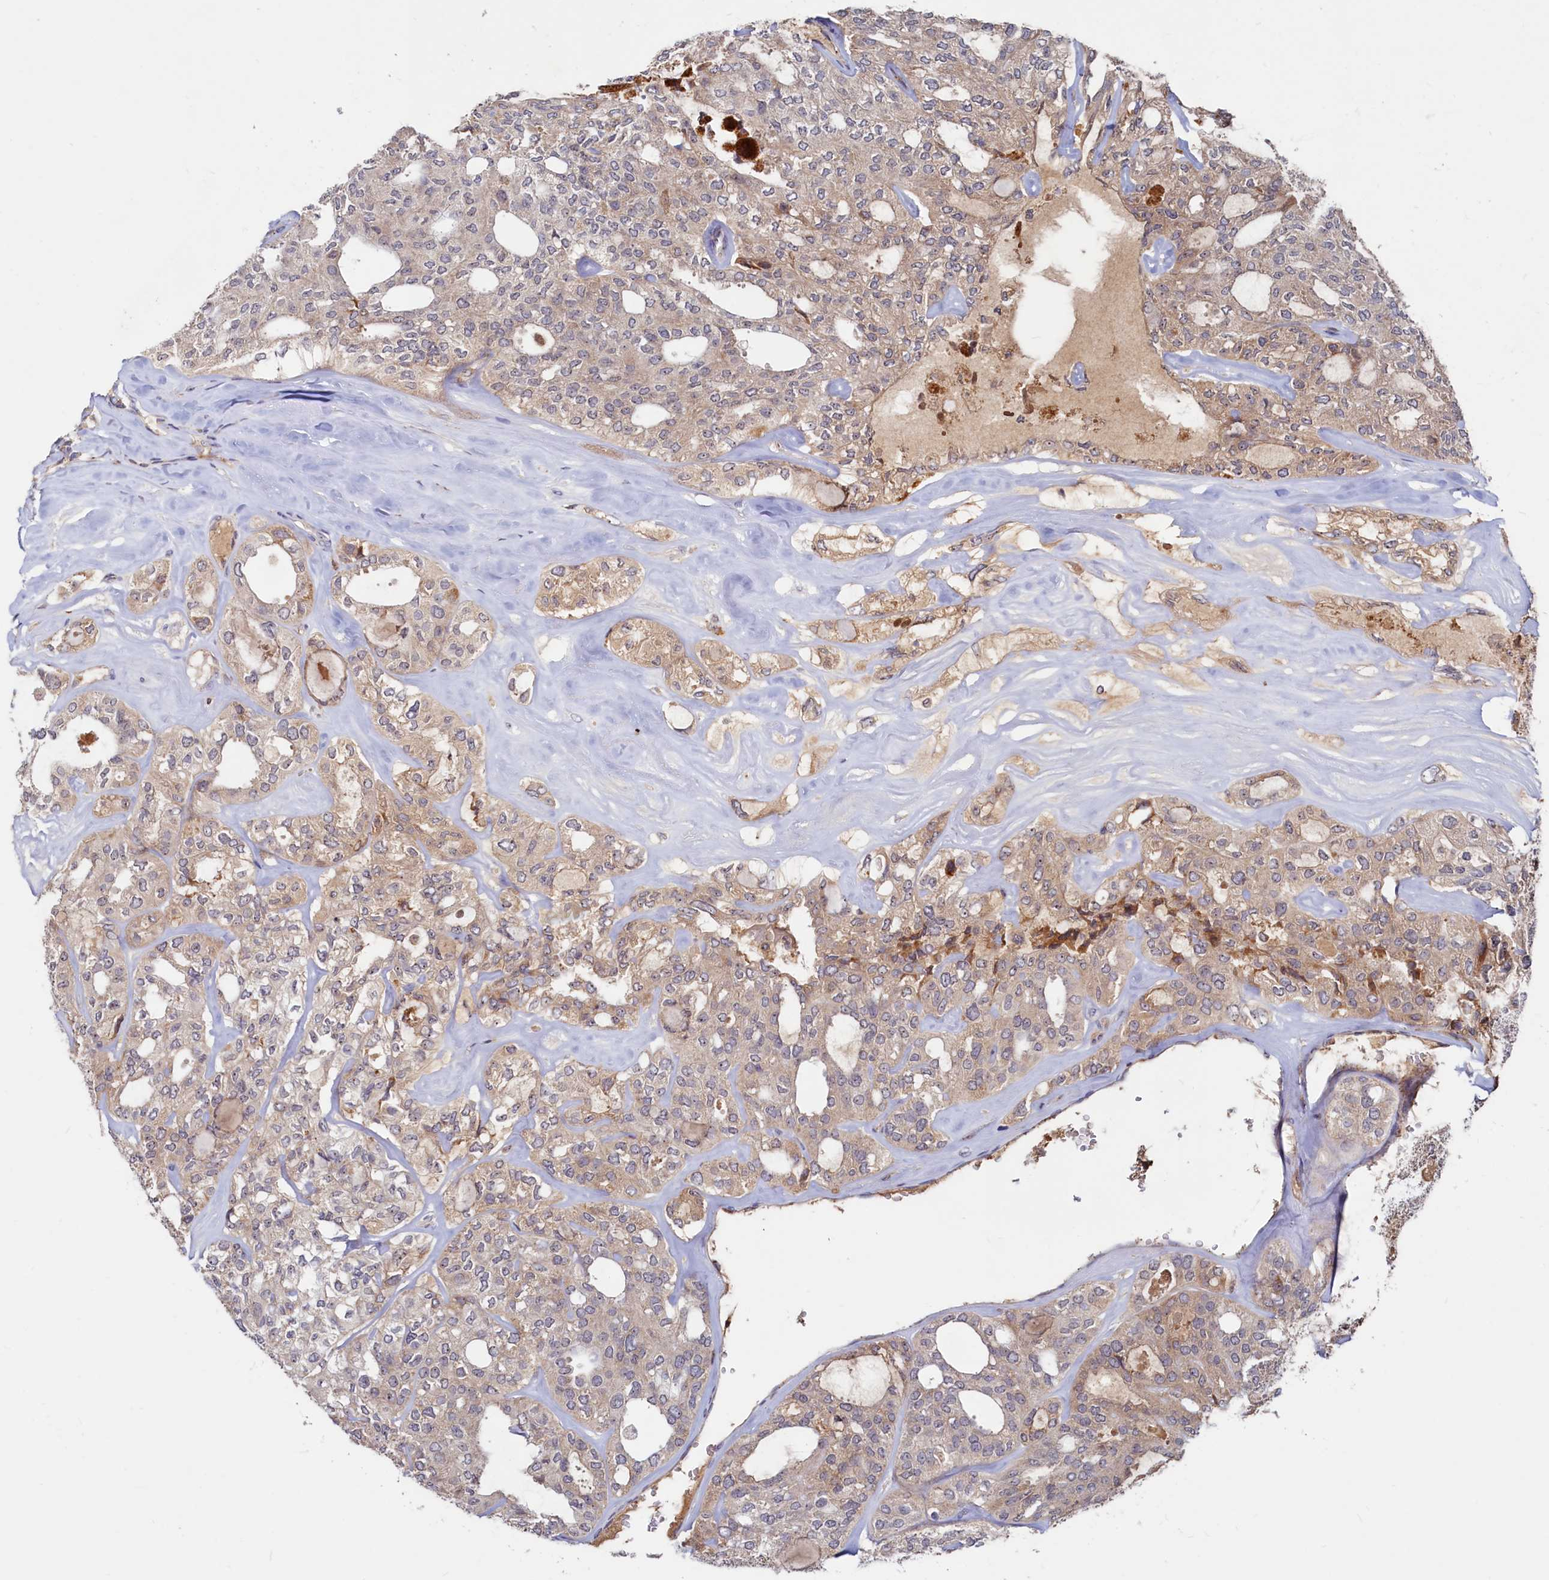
{"staining": {"intensity": "weak", "quantity": "<25%", "location": "cytoplasmic/membranous,nuclear"}, "tissue": "thyroid cancer", "cell_type": "Tumor cells", "image_type": "cancer", "snomed": [{"axis": "morphology", "description": "Follicular adenoma carcinoma, NOS"}, {"axis": "topography", "description": "Thyroid gland"}], "caption": "Tumor cells are negative for brown protein staining in thyroid cancer.", "gene": "RGS7BP", "patient": {"sex": "male", "age": 75}}